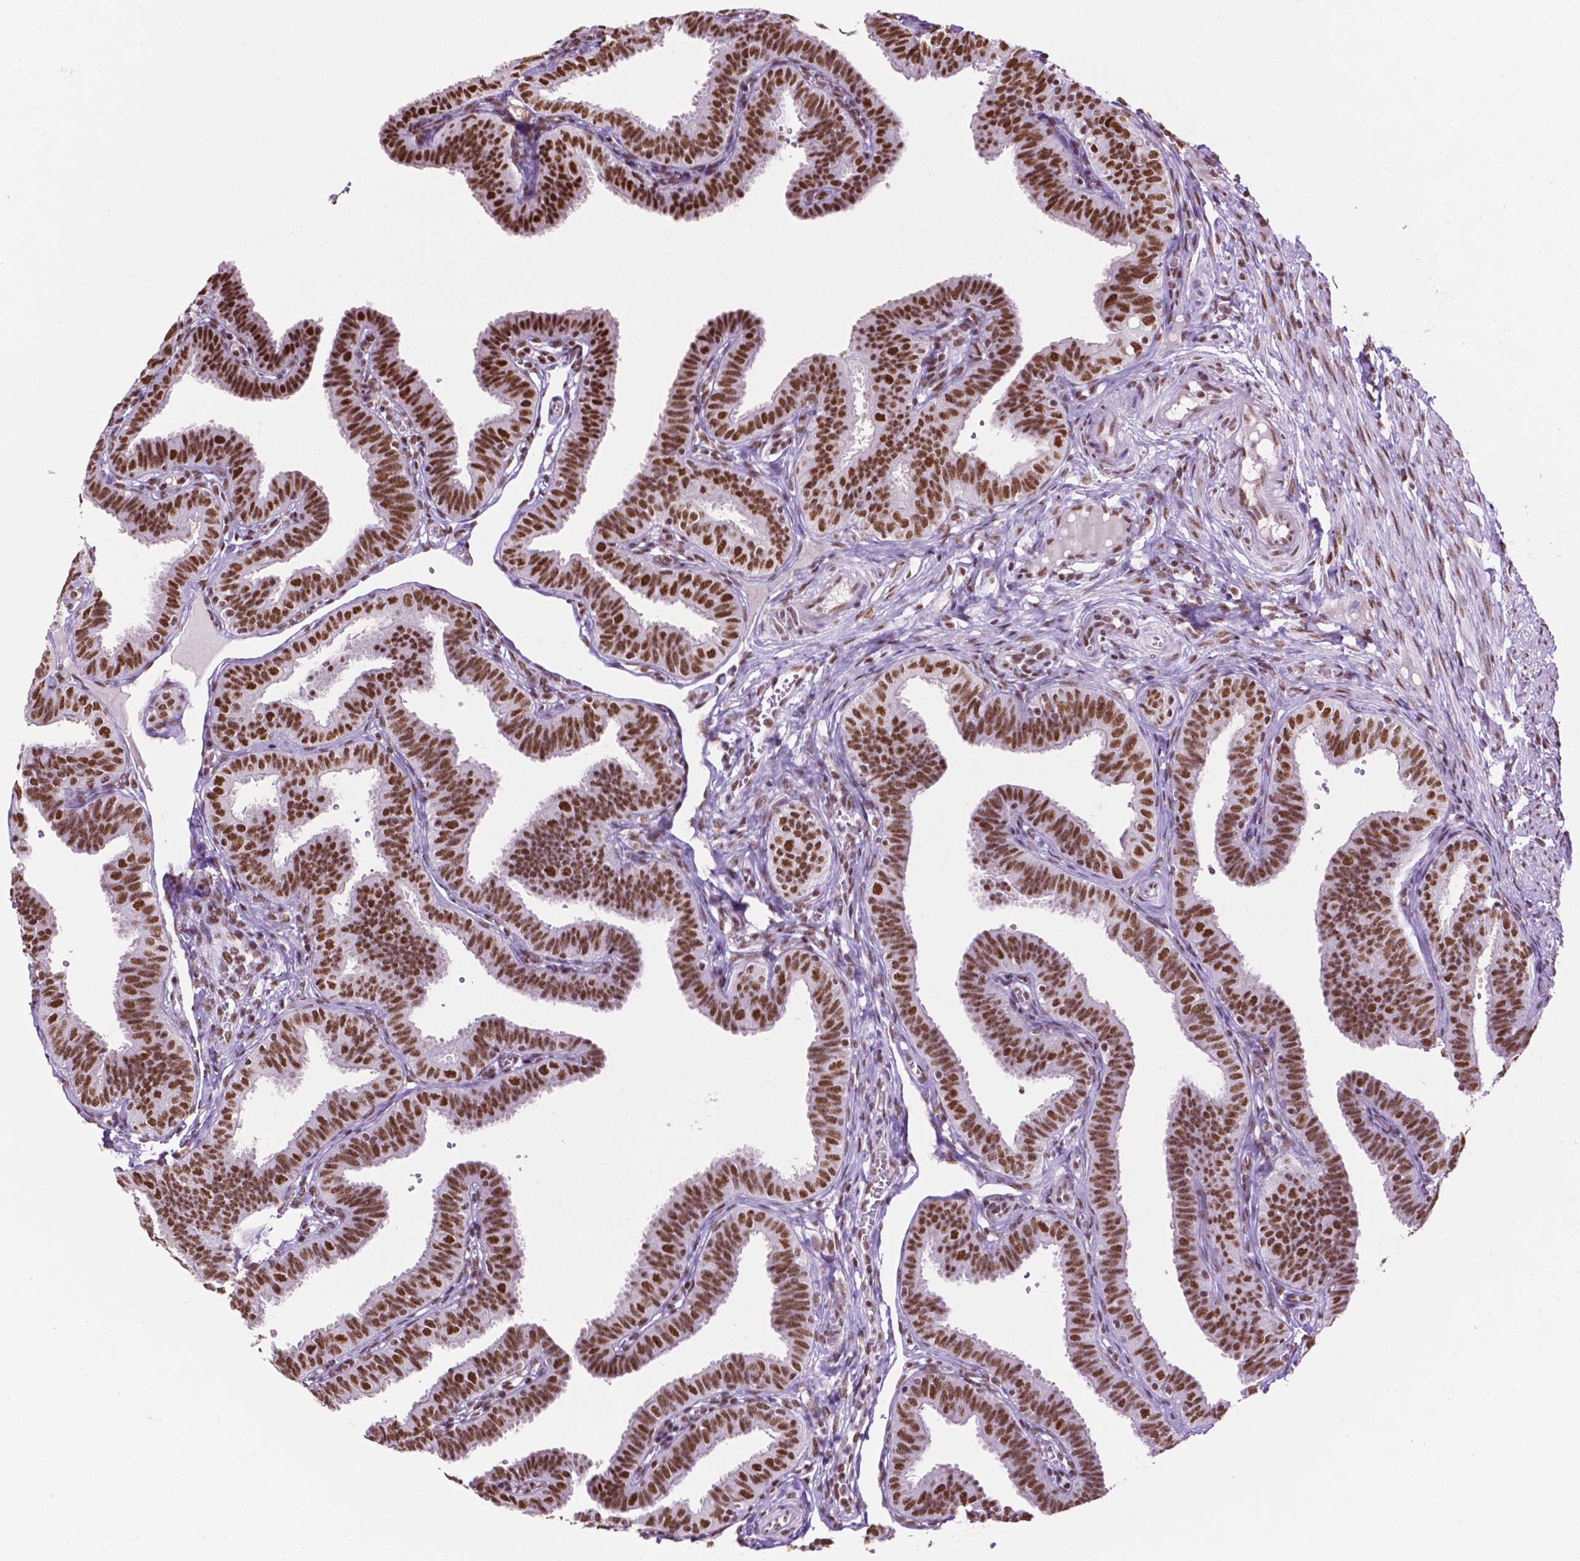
{"staining": {"intensity": "strong", "quantity": ">75%", "location": "nuclear"}, "tissue": "fallopian tube", "cell_type": "Glandular cells", "image_type": "normal", "snomed": [{"axis": "morphology", "description": "Normal tissue, NOS"}, {"axis": "topography", "description": "Fallopian tube"}], "caption": "DAB (3,3'-diaminobenzidine) immunohistochemical staining of unremarkable fallopian tube shows strong nuclear protein positivity in about >75% of glandular cells.", "gene": "CCAR2", "patient": {"sex": "female", "age": 25}}